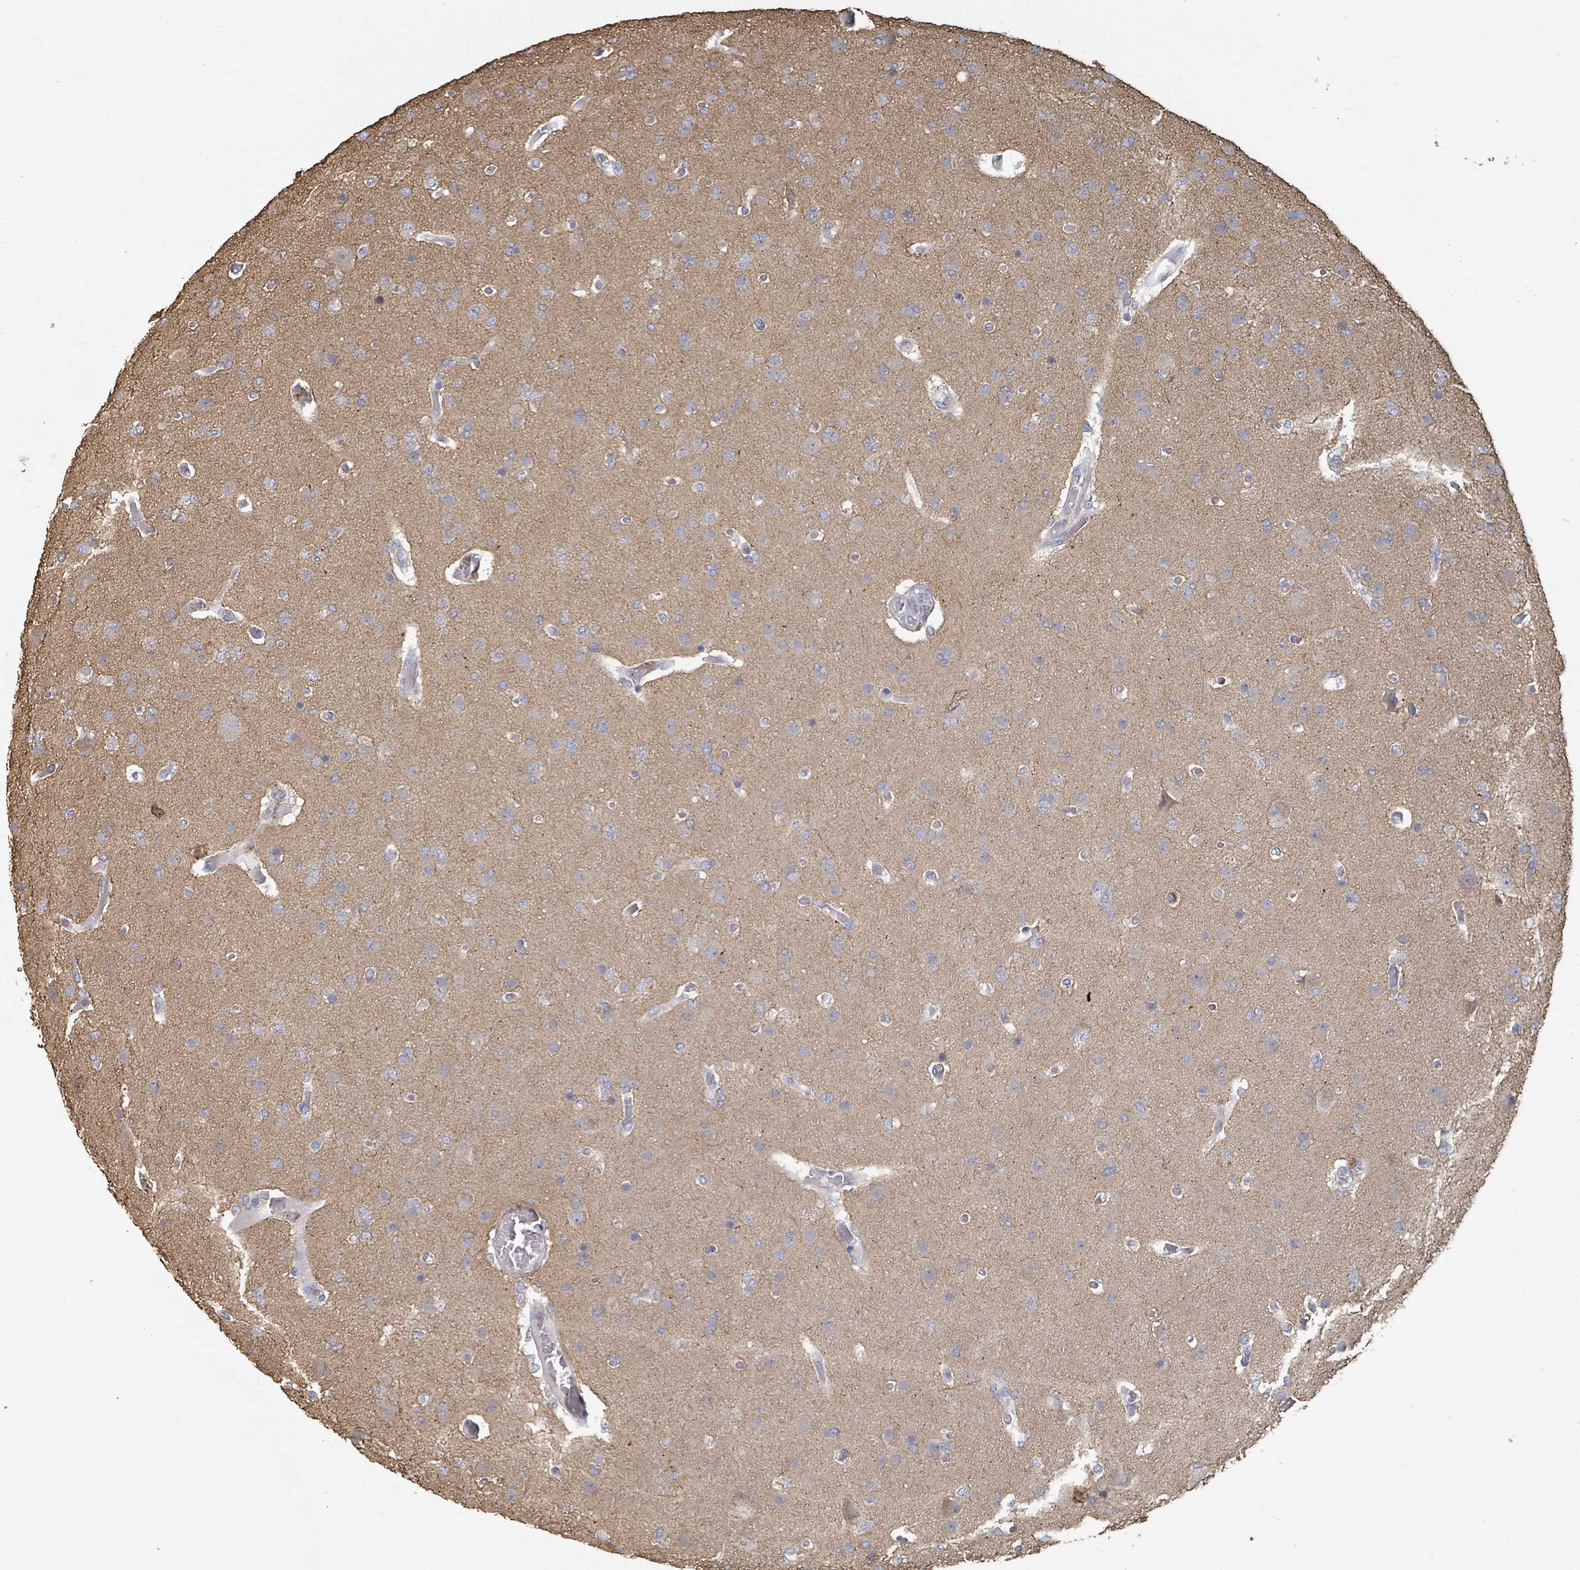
{"staining": {"intensity": "negative", "quantity": "none", "location": "none"}, "tissue": "glioma", "cell_type": "Tumor cells", "image_type": "cancer", "snomed": [{"axis": "morphology", "description": "Glioma, malignant, High grade"}, {"axis": "topography", "description": "Brain"}], "caption": "A high-resolution histopathology image shows immunohistochemistry staining of glioma, which displays no significant staining in tumor cells.", "gene": "PLAUR", "patient": {"sex": "female", "age": 74}}